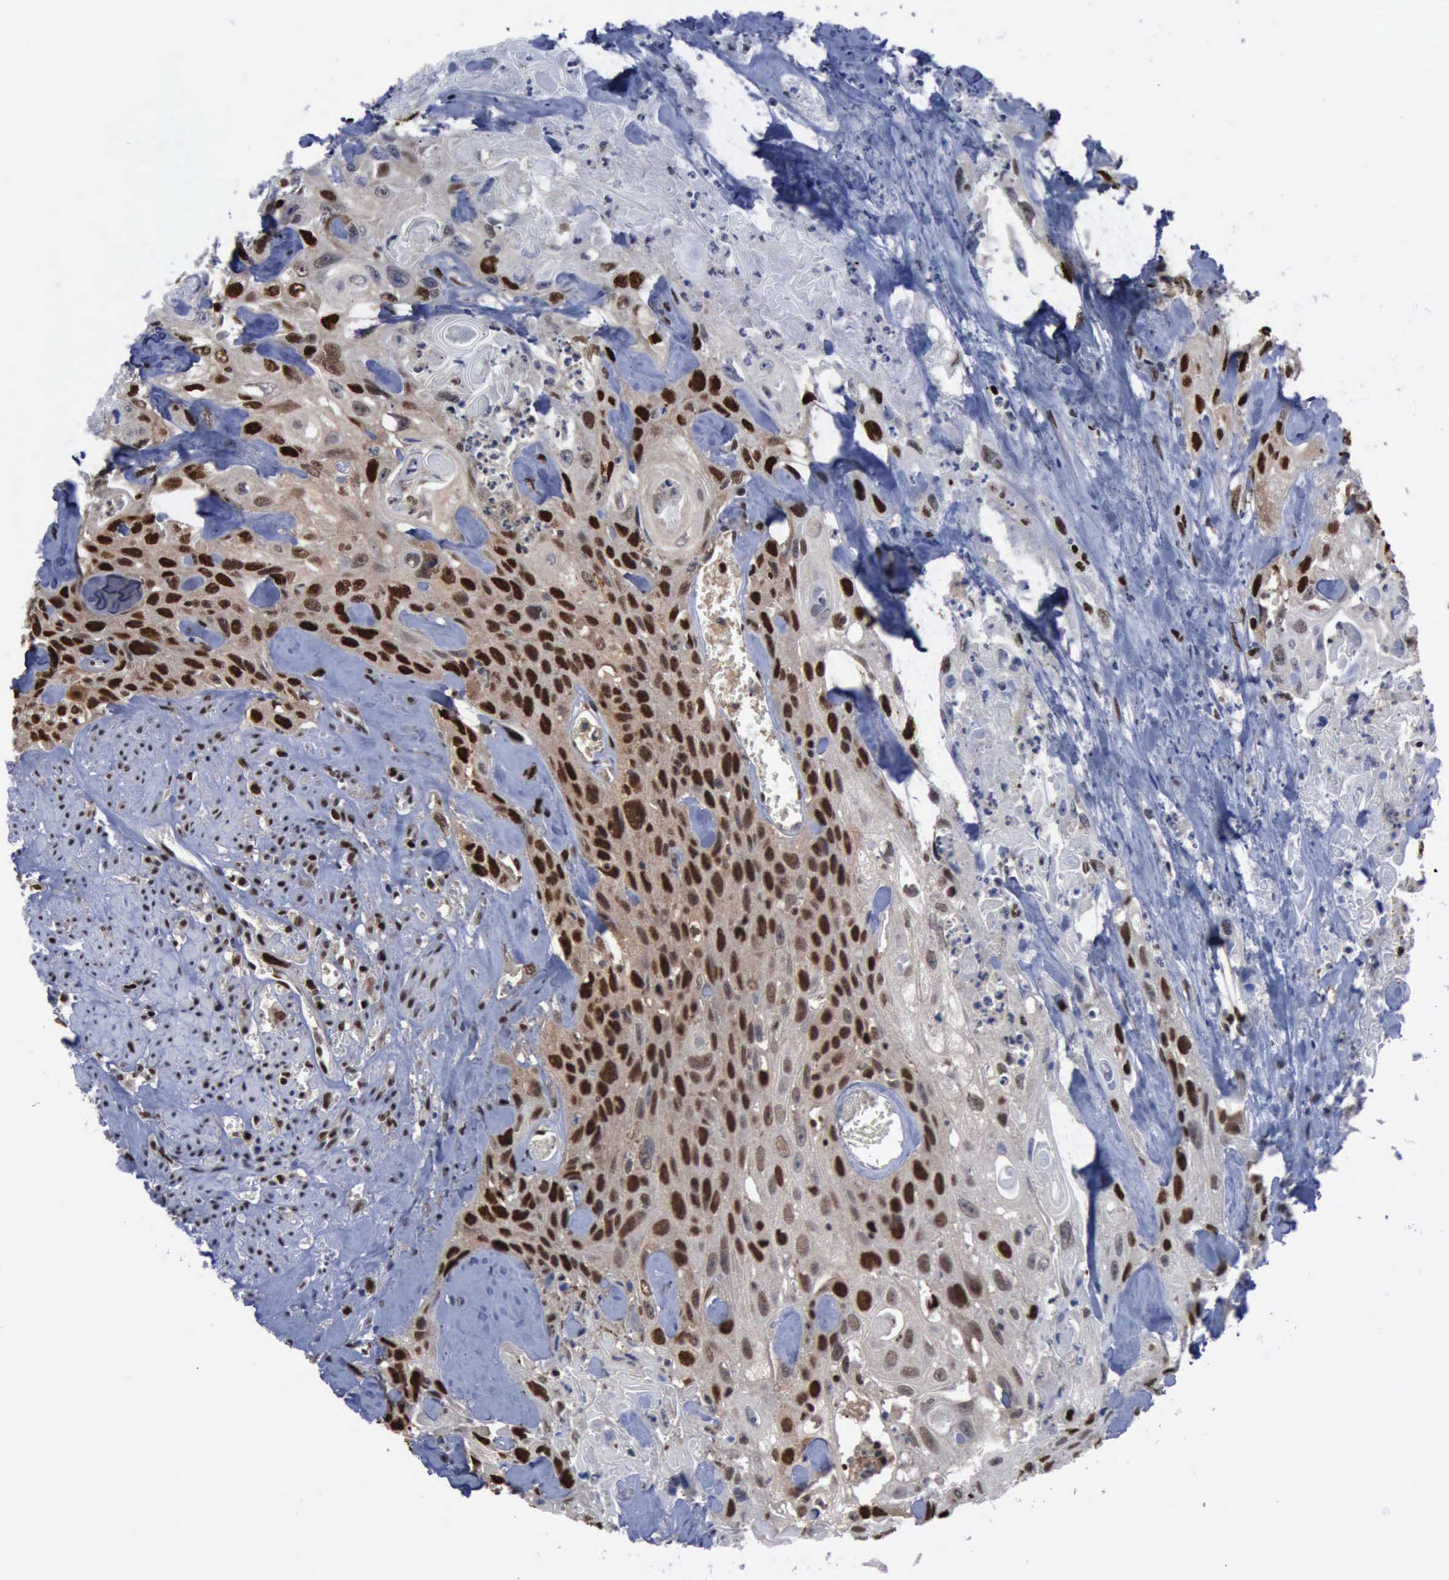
{"staining": {"intensity": "strong", "quantity": "25%-75%", "location": "cytoplasmic/membranous,nuclear"}, "tissue": "urothelial cancer", "cell_type": "Tumor cells", "image_type": "cancer", "snomed": [{"axis": "morphology", "description": "Urothelial carcinoma, High grade"}, {"axis": "topography", "description": "Urinary bladder"}], "caption": "IHC (DAB (3,3'-diaminobenzidine)) staining of human high-grade urothelial carcinoma shows strong cytoplasmic/membranous and nuclear protein expression in approximately 25%-75% of tumor cells. Using DAB (3,3'-diaminobenzidine) (brown) and hematoxylin (blue) stains, captured at high magnification using brightfield microscopy.", "gene": "PCNA", "patient": {"sex": "female", "age": 84}}